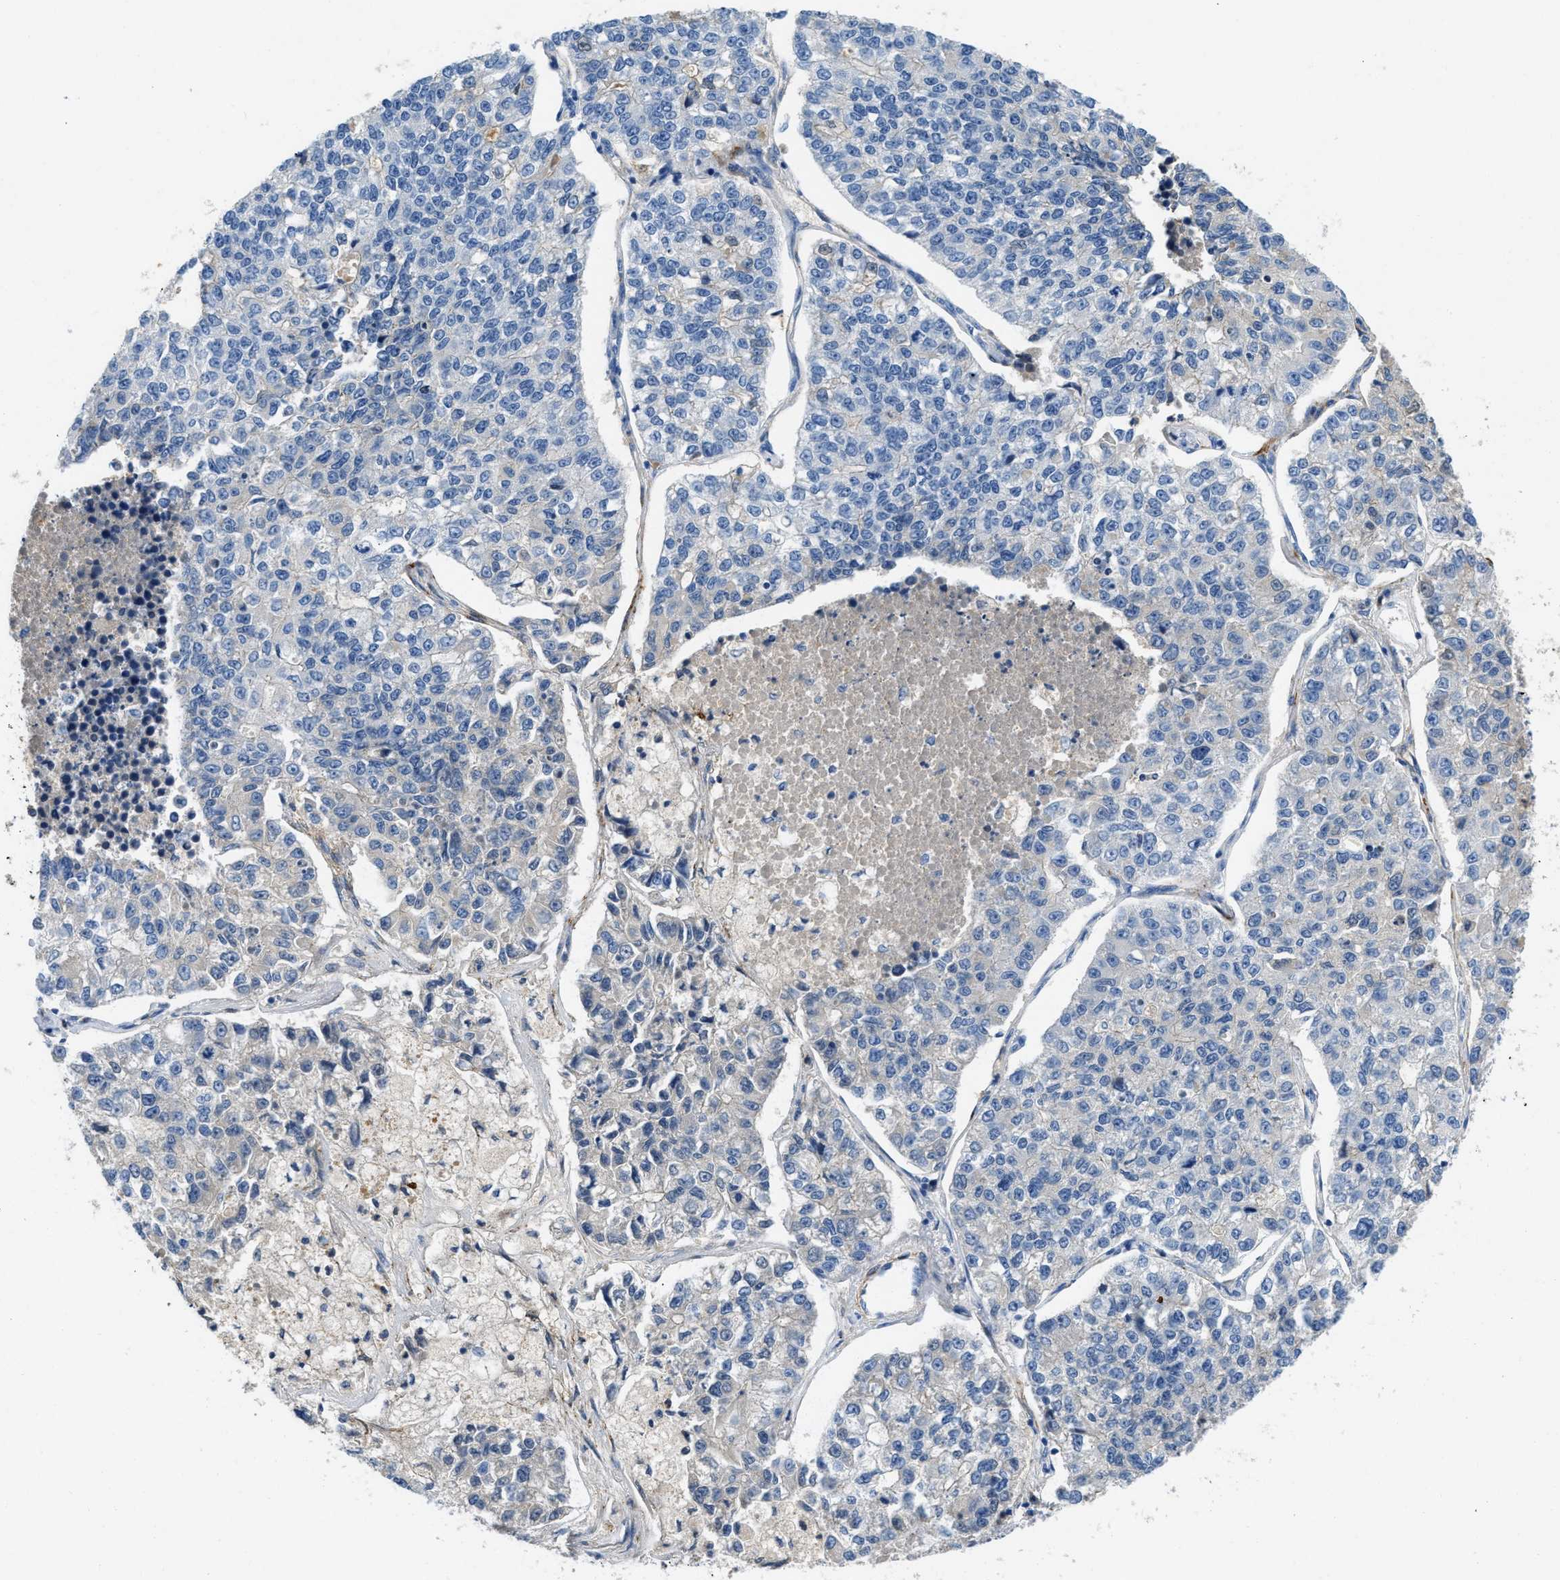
{"staining": {"intensity": "negative", "quantity": "none", "location": "none"}, "tissue": "lung cancer", "cell_type": "Tumor cells", "image_type": "cancer", "snomed": [{"axis": "morphology", "description": "Adenocarcinoma, NOS"}, {"axis": "topography", "description": "Lung"}], "caption": "This is an immunohistochemistry (IHC) photomicrograph of human lung cancer. There is no positivity in tumor cells.", "gene": "SPEG", "patient": {"sex": "male", "age": 49}}